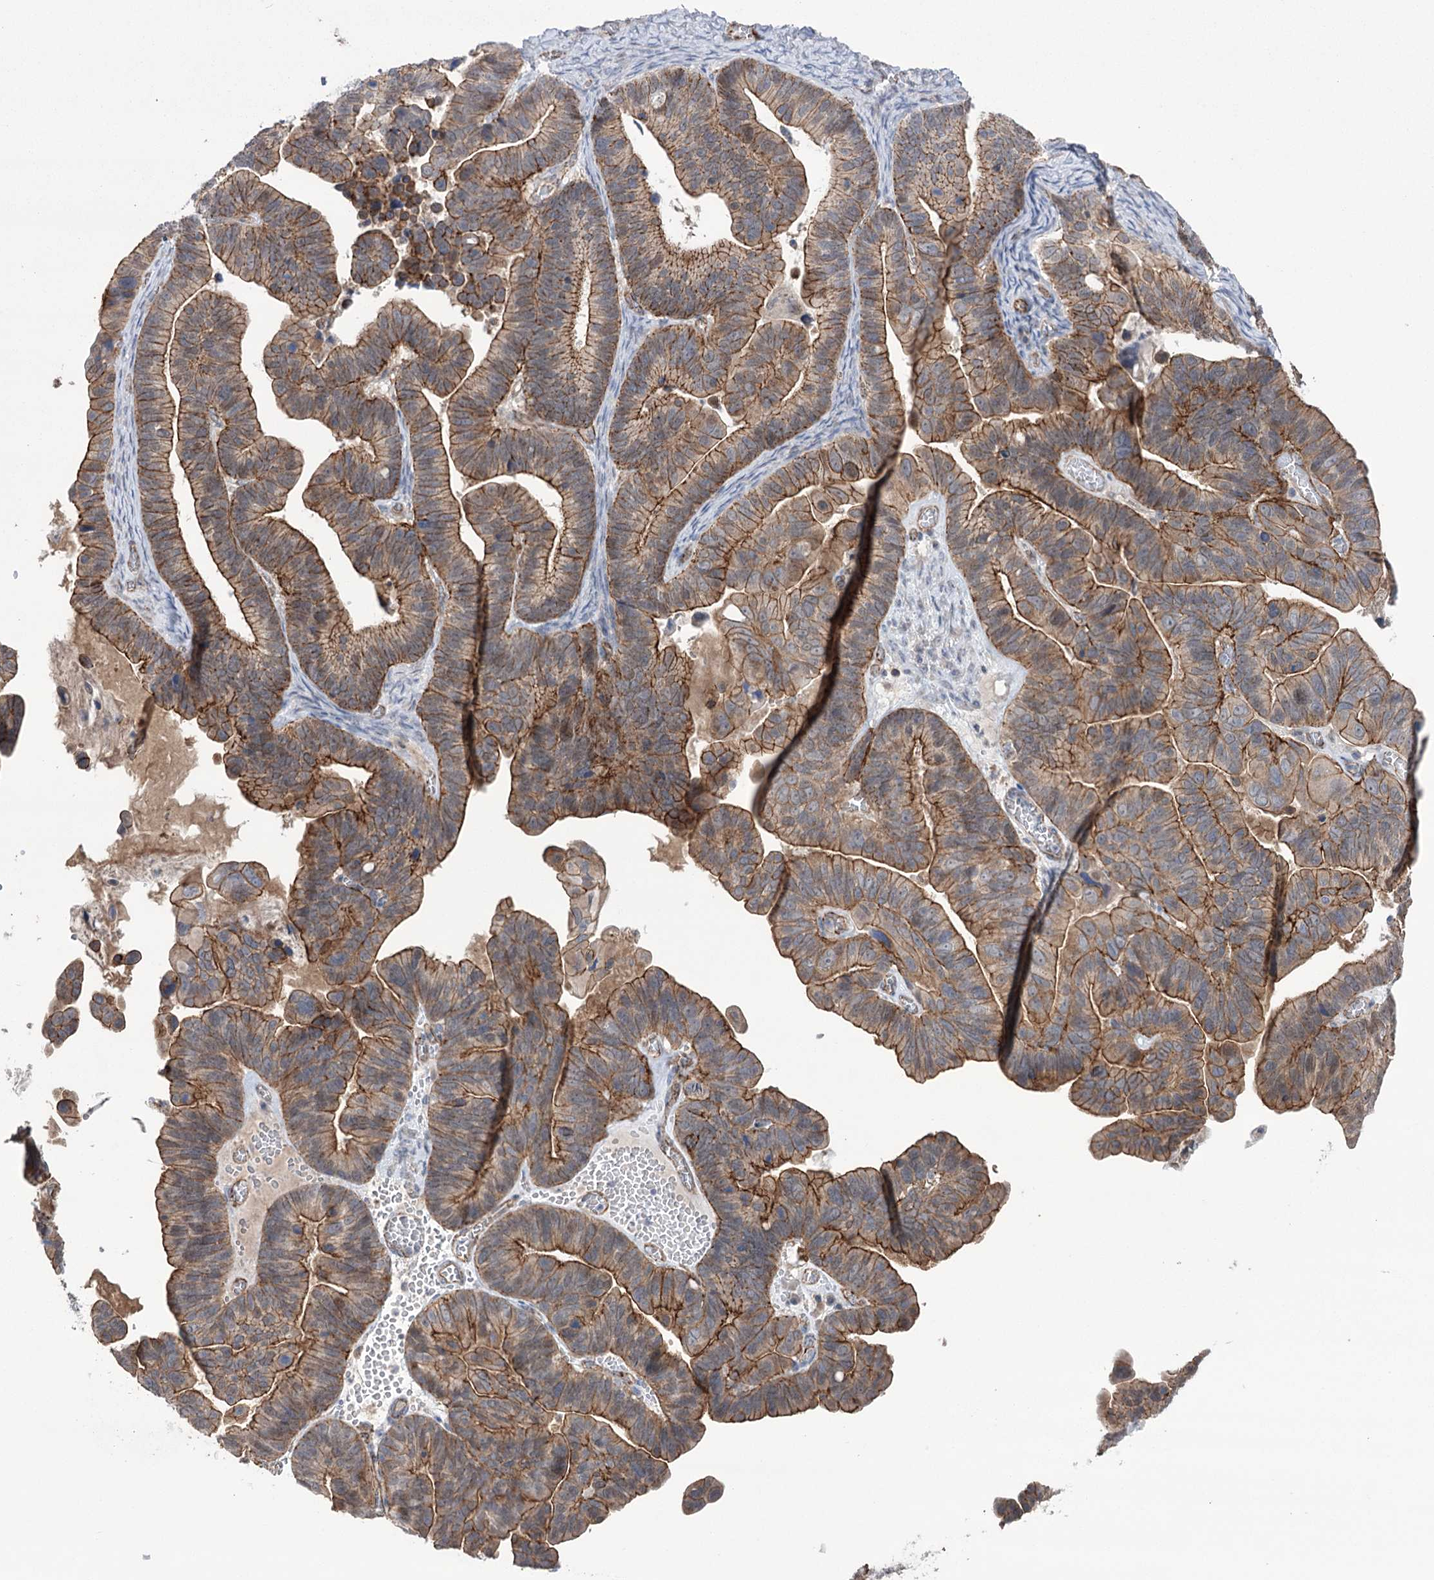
{"staining": {"intensity": "moderate", "quantity": ">75%", "location": "cytoplasmic/membranous"}, "tissue": "ovarian cancer", "cell_type": "Tumor cells", "image_type": "cancer", "snomed": [{"axis": "morphology", "description": "Cystadenocarcinoma, serous, NOS"}, {"axis": "topography", "description": "Ovary"}], "caption": "Immunohistochemistry (IHC) of ovarian serous cystadenocarcinoma reveals medium levels of moderate cytoplasmic/membranous expression in approximately >75% of tumor cells.", "gene": "TRIM71", "patient": {"sex": "female", "age": 56}}